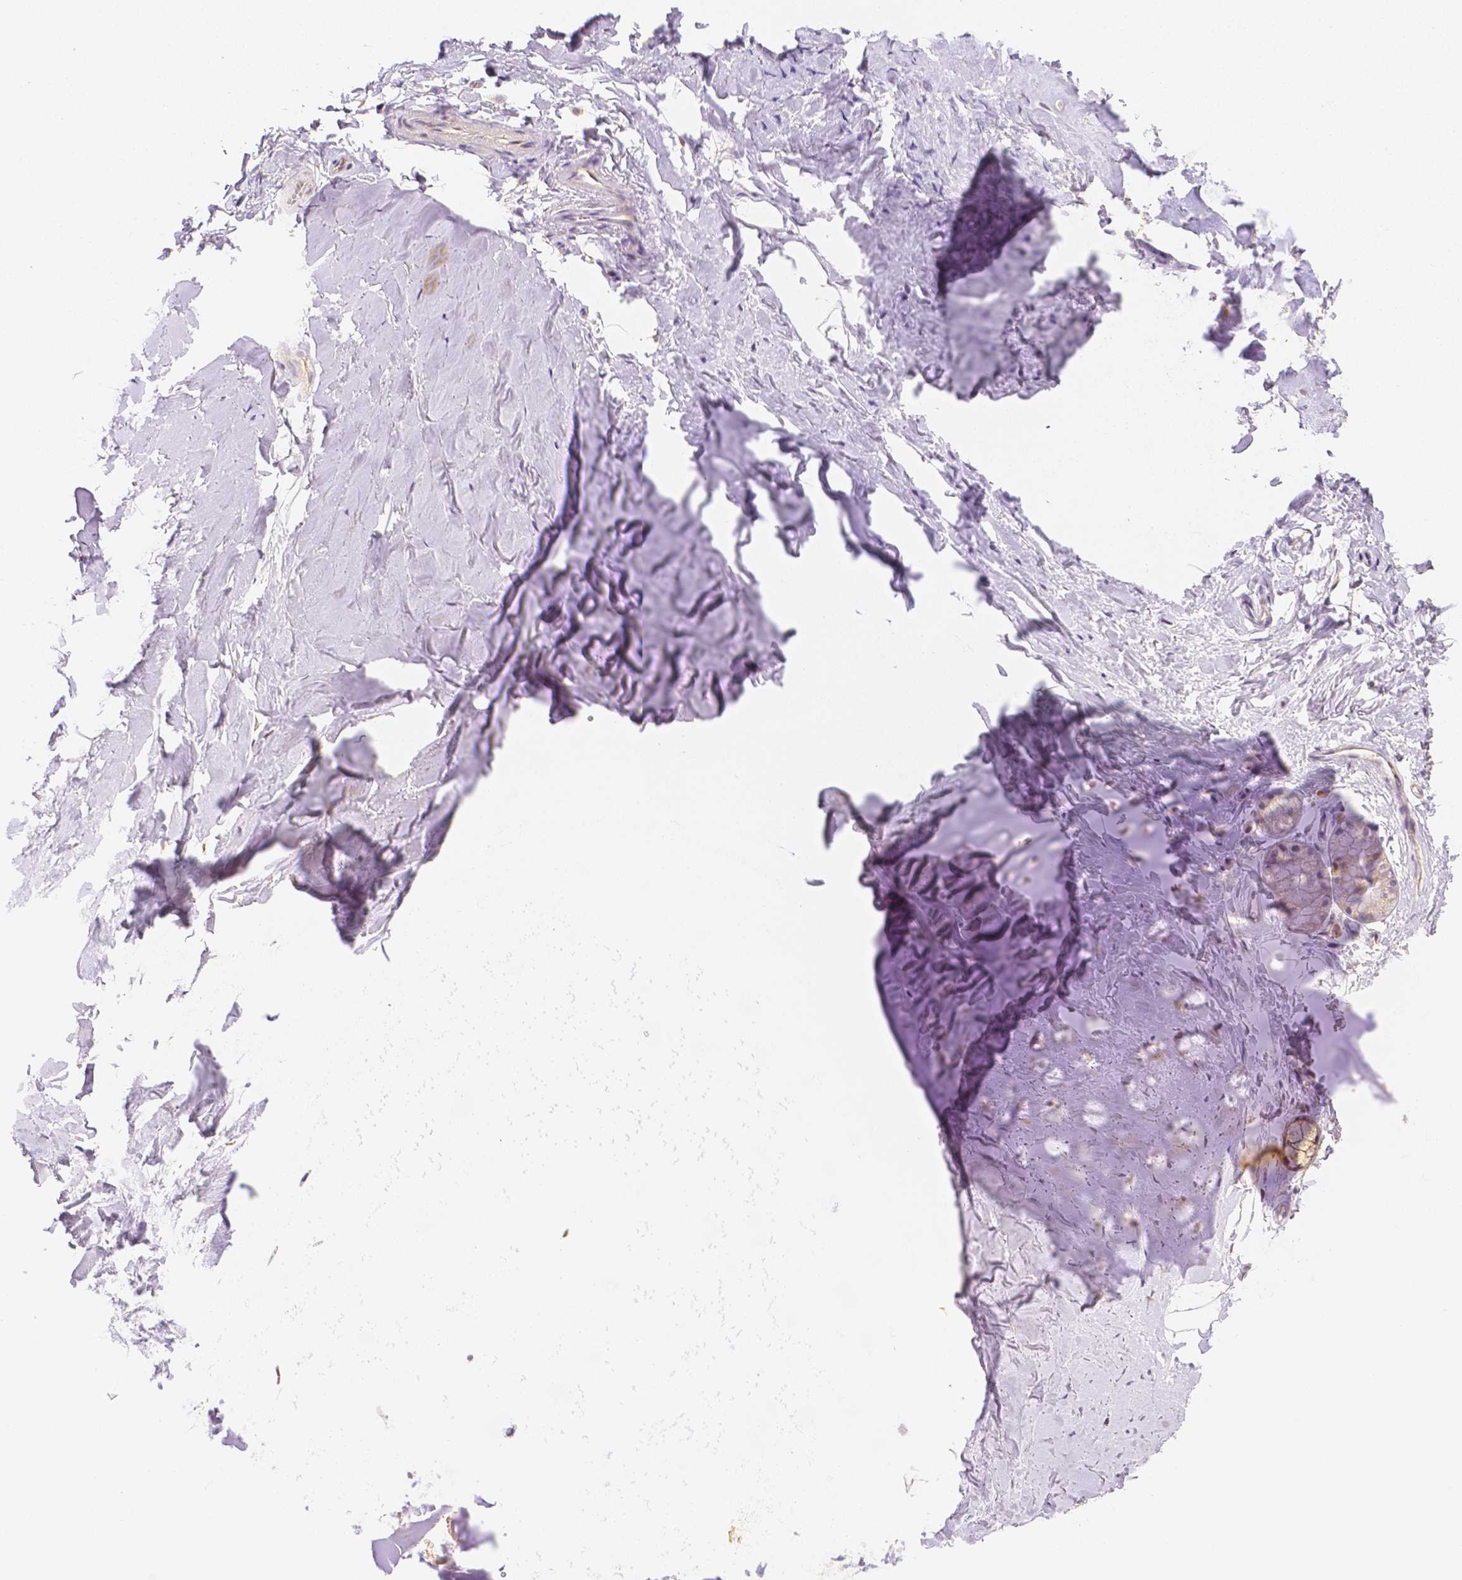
{"staining": {"intensity": "negative", "quantity": "none", "location": "none"}, "tissue": "adipose tissue", "cell_type": "Adipocytes", "image_type": "normal", "snomed": [{"axis": "morphology", "description": "Normal tissue, NOS"}, {"axis": "topography", "description": "Cartilage tissue"}, {"axis": "topography", "description": "Bronchus"}], "caption": "A micrograph of adipose tissue stained for a protein displays no brown staining in adipocytes. (DAB IHC with hematoxylin counter stain).", "gene": "C10orf67", "patient": {"sex": "female", "age": 79}}